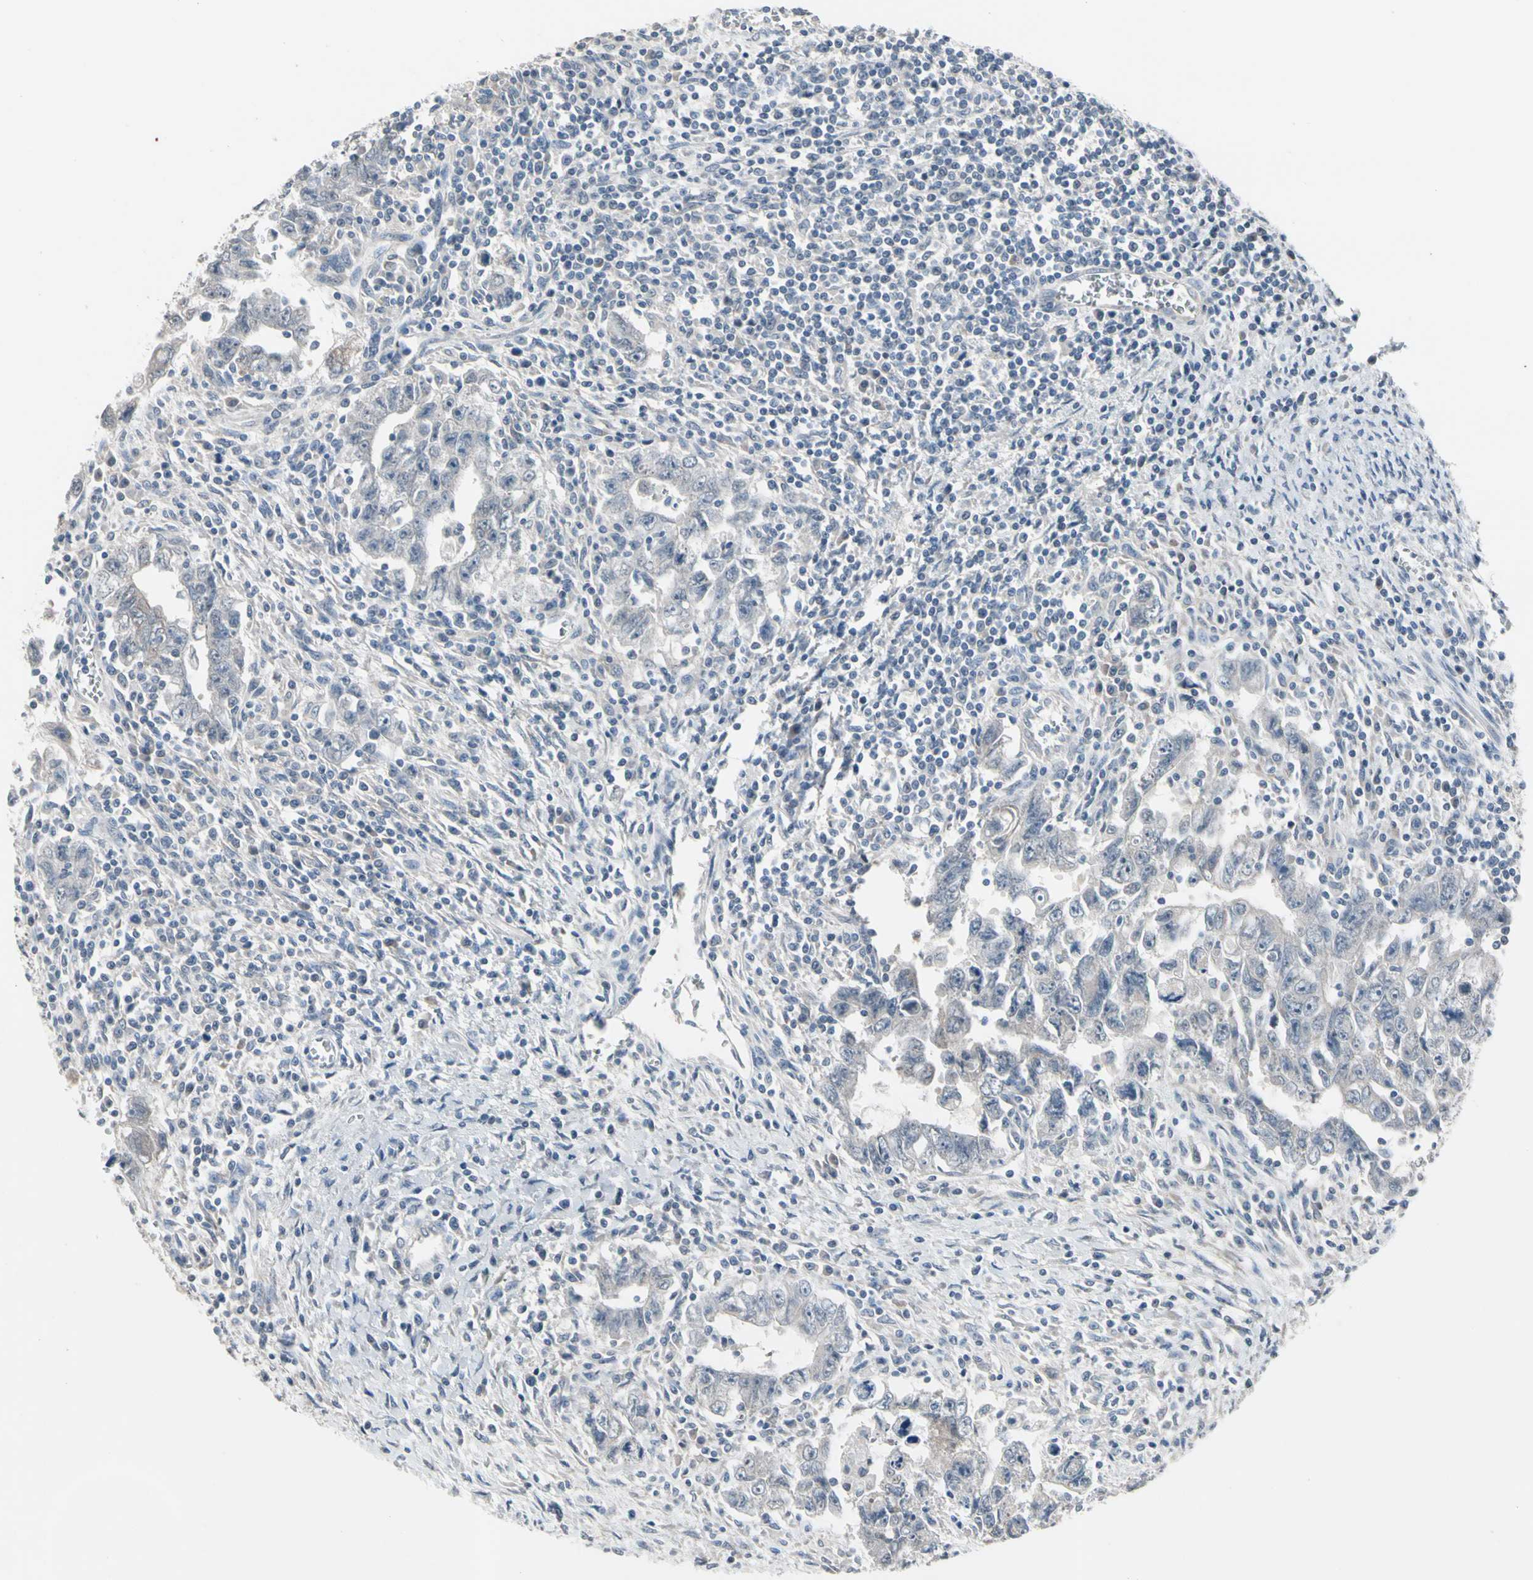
{"staining": {"intensity": "negative", "quantity": "none", "location": "none"}, "tissue": "testis cancer", "cell_type": "Tumor cells", "image_type": "cancer", "snomed": [{"axis": "morphology", "description": "Carcinoma, Embryonal, NOS"}, {"axis": "topography", "description": "Testis"}], "caption": "IHC of human testis cancer exhibits no expression in tumor cells.", "gene": "SV2A", "patient": {"sex": "male", "age": 28}}